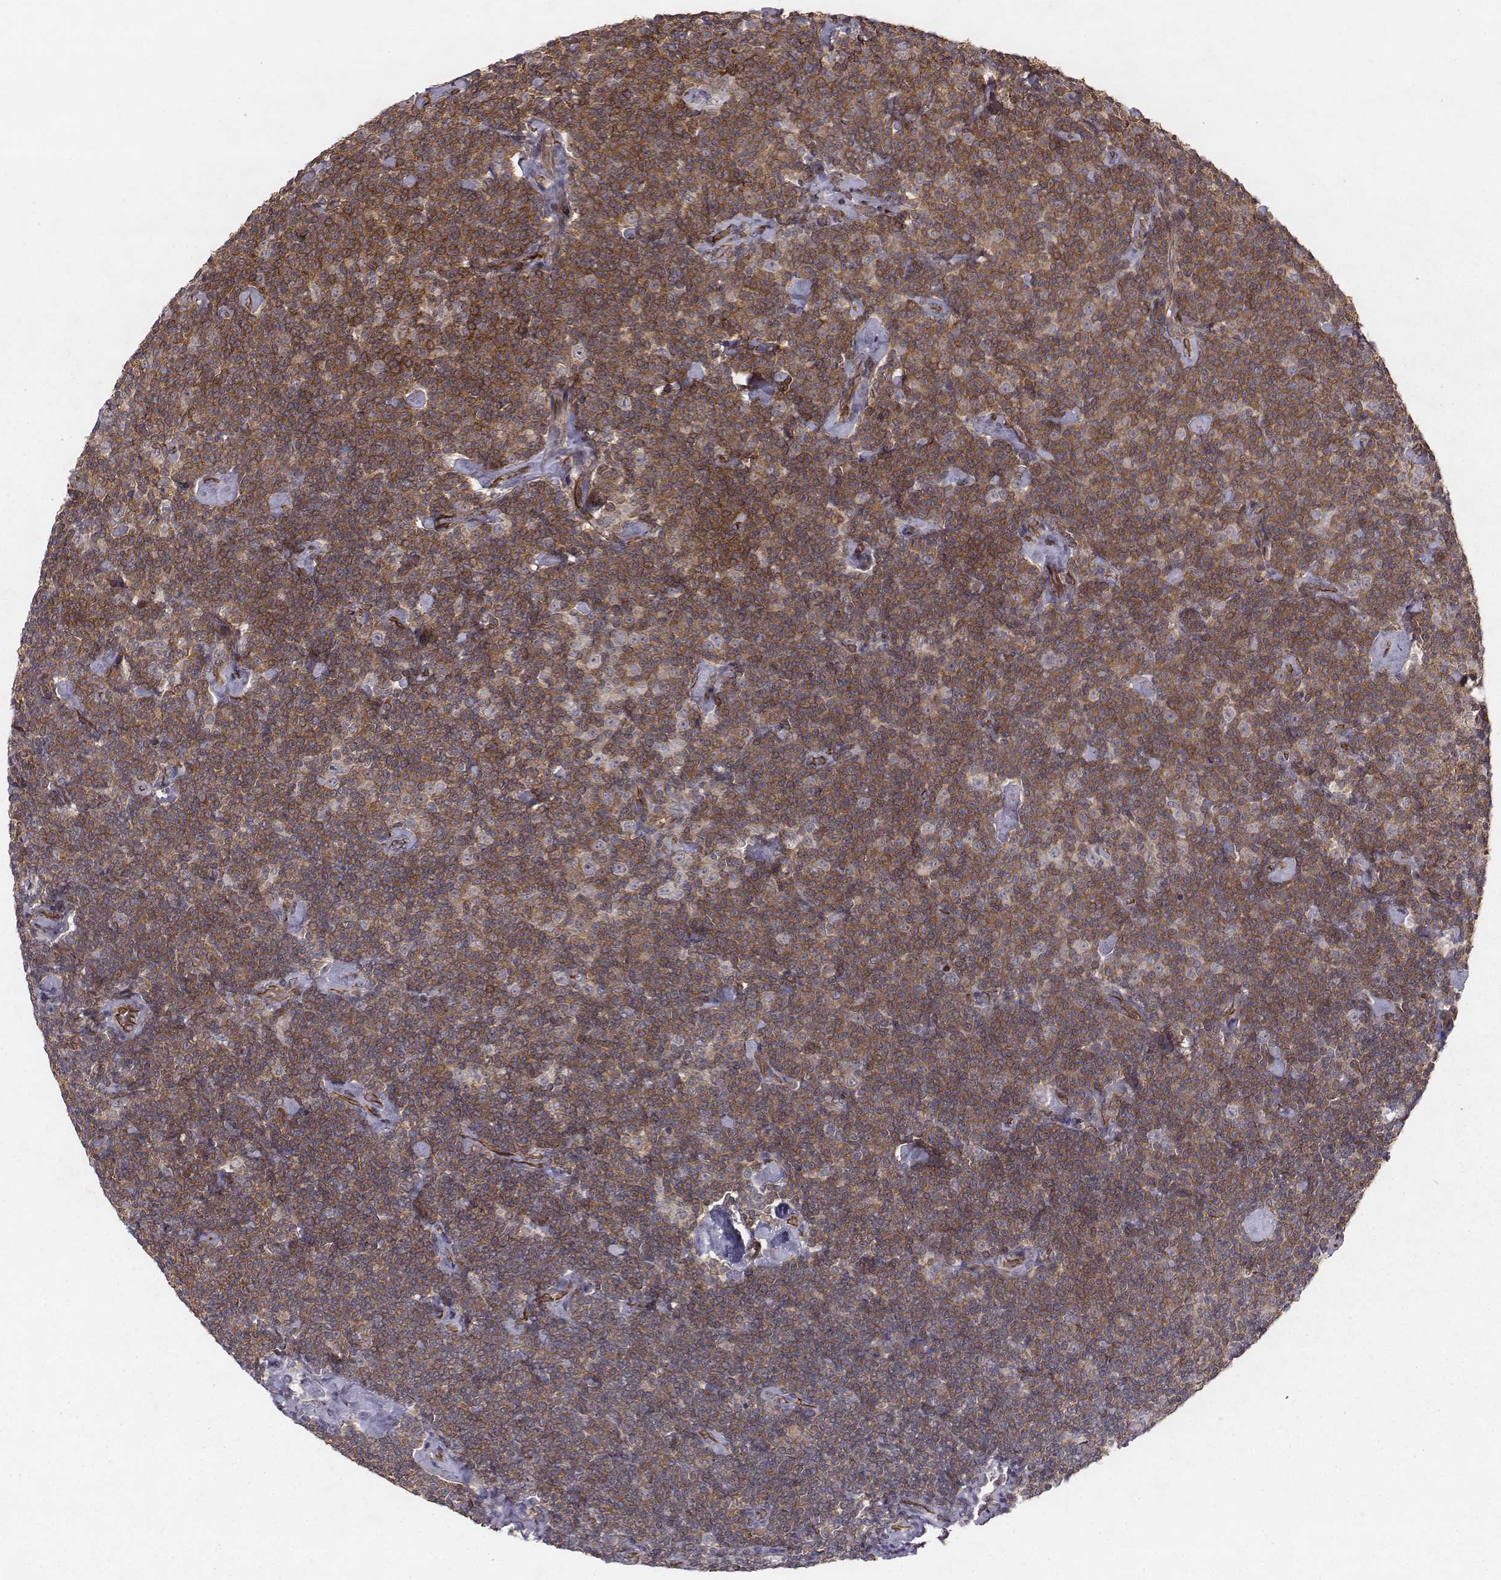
{"staining": {"intensity": "moderate", "quantity": "25%-75%", "location": "cytoplasmic/membranous"}, "tissue": "lymphoma", "cell_type": "Tumor cells", "image_type": "cancer", "snomed": [{"axis": "morphology", "description": "Malignant lymphoma, non-Hodgkin's type, Low grade"}, {"axis": "topography", "description": "Lymph node"}], "caption": "There is medium levels of moderate cytoplasmic/membranous positivity in tumor cells of malignant lymphoma, non-Hodgkin's type (low-grade), as demonstrated by immunohistochemical staining (brown color).", "gene": "PTPRG", "patient": {"sex": "male", "age": 81}}